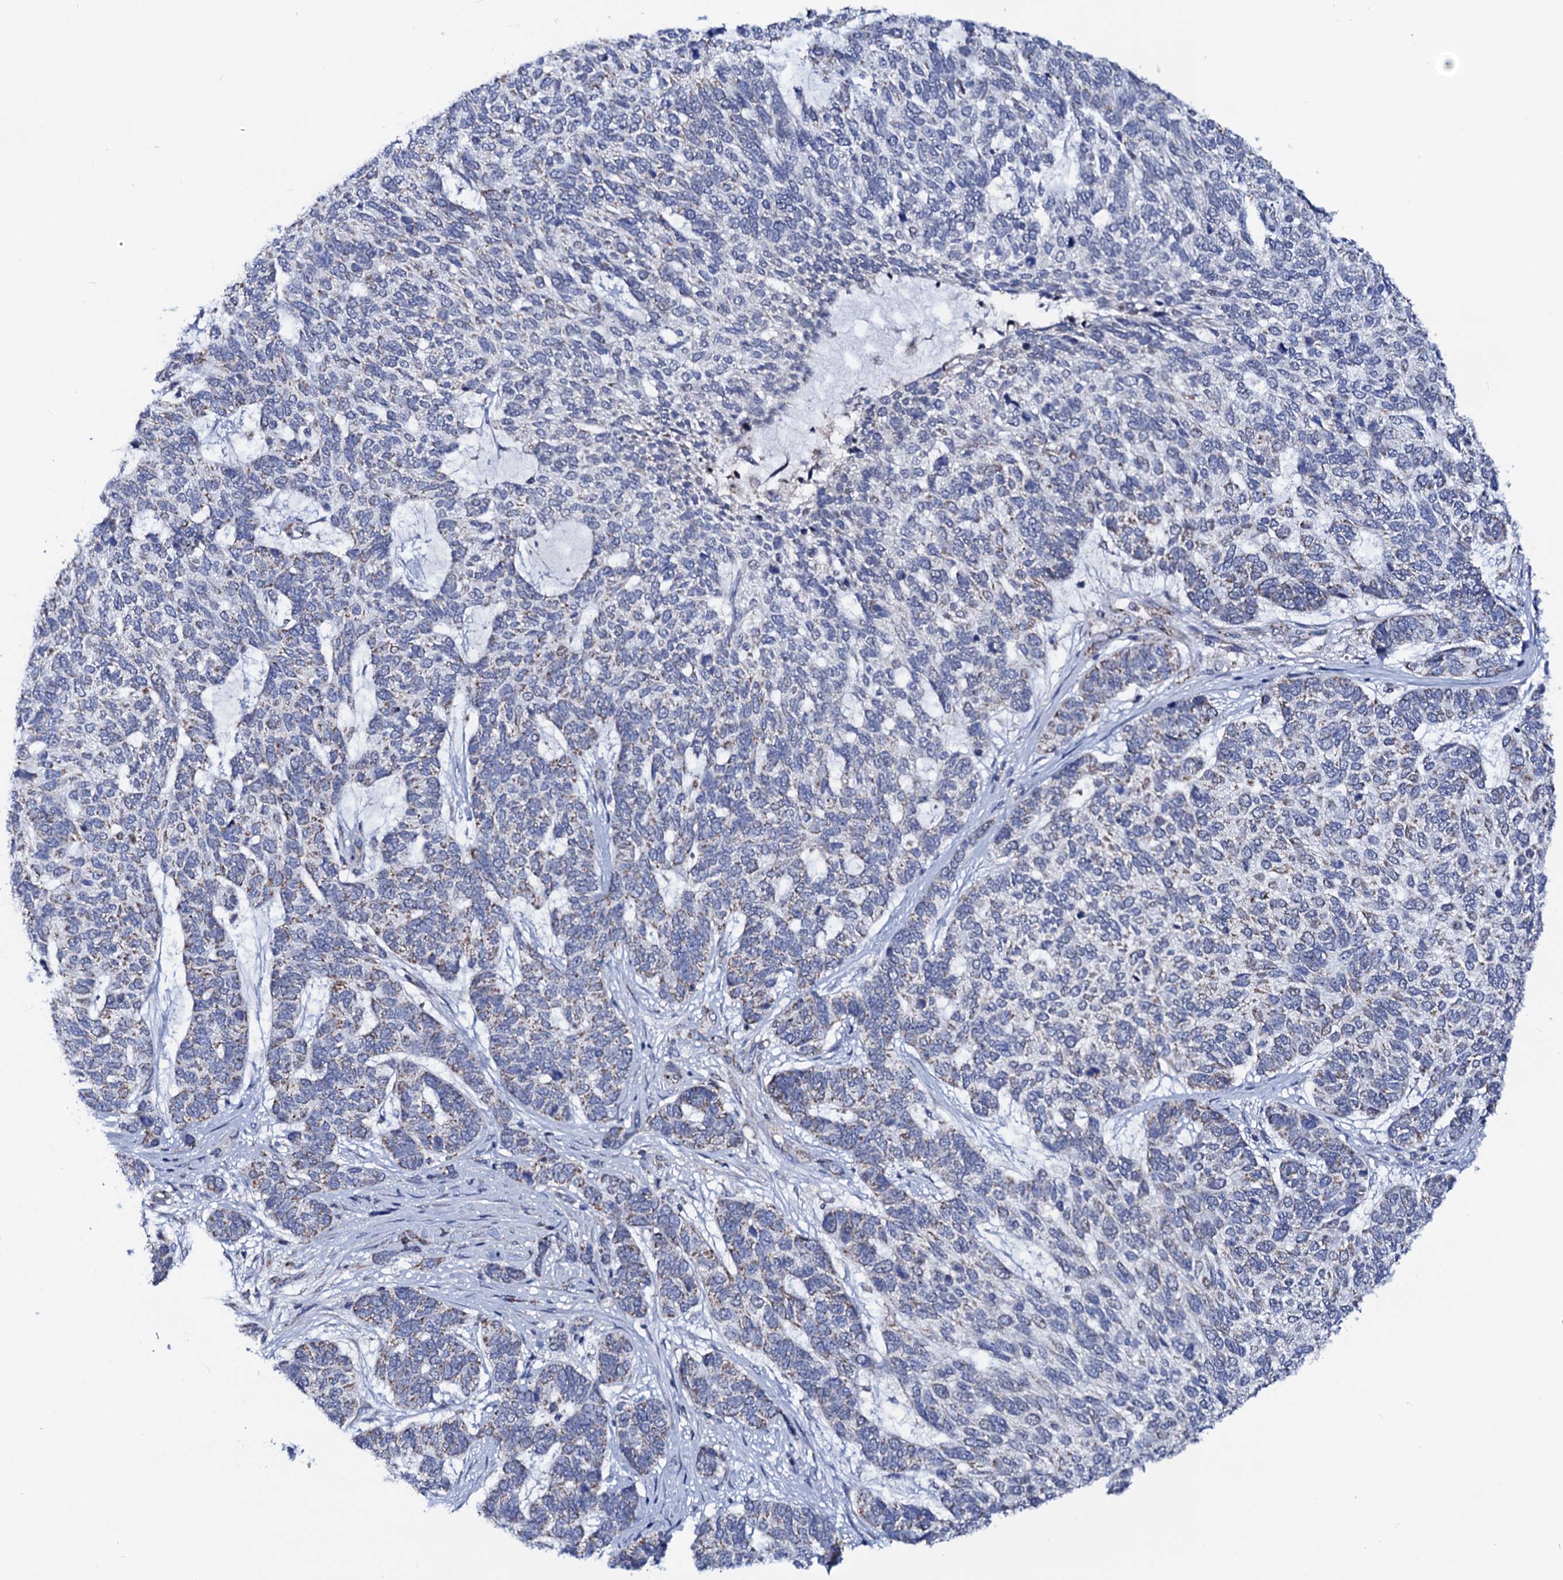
{"staining": {"intensity": "weak", "quantity": "<25%", "location": "cytoplasmic/membranous"}, "tissue": "skin cancer", "cell_type": "Tumor cells", "image_type": "cancer", "snomed": [{"axis": "morphology", "description": "Basal cell carcinoma"}, {"axis": "topography", "description": "Skin"}], "caption": "High magnification brightfield microscopy of basal cell carcinoma (skin) stained with DAB (3,3'-diaminobenzidine) (brown) and counterstained with hematoxylin (blue): tumor cells show no significant positivity.", "gene": "PTCD3", "patient": {"sex": "female", "age": 65}}